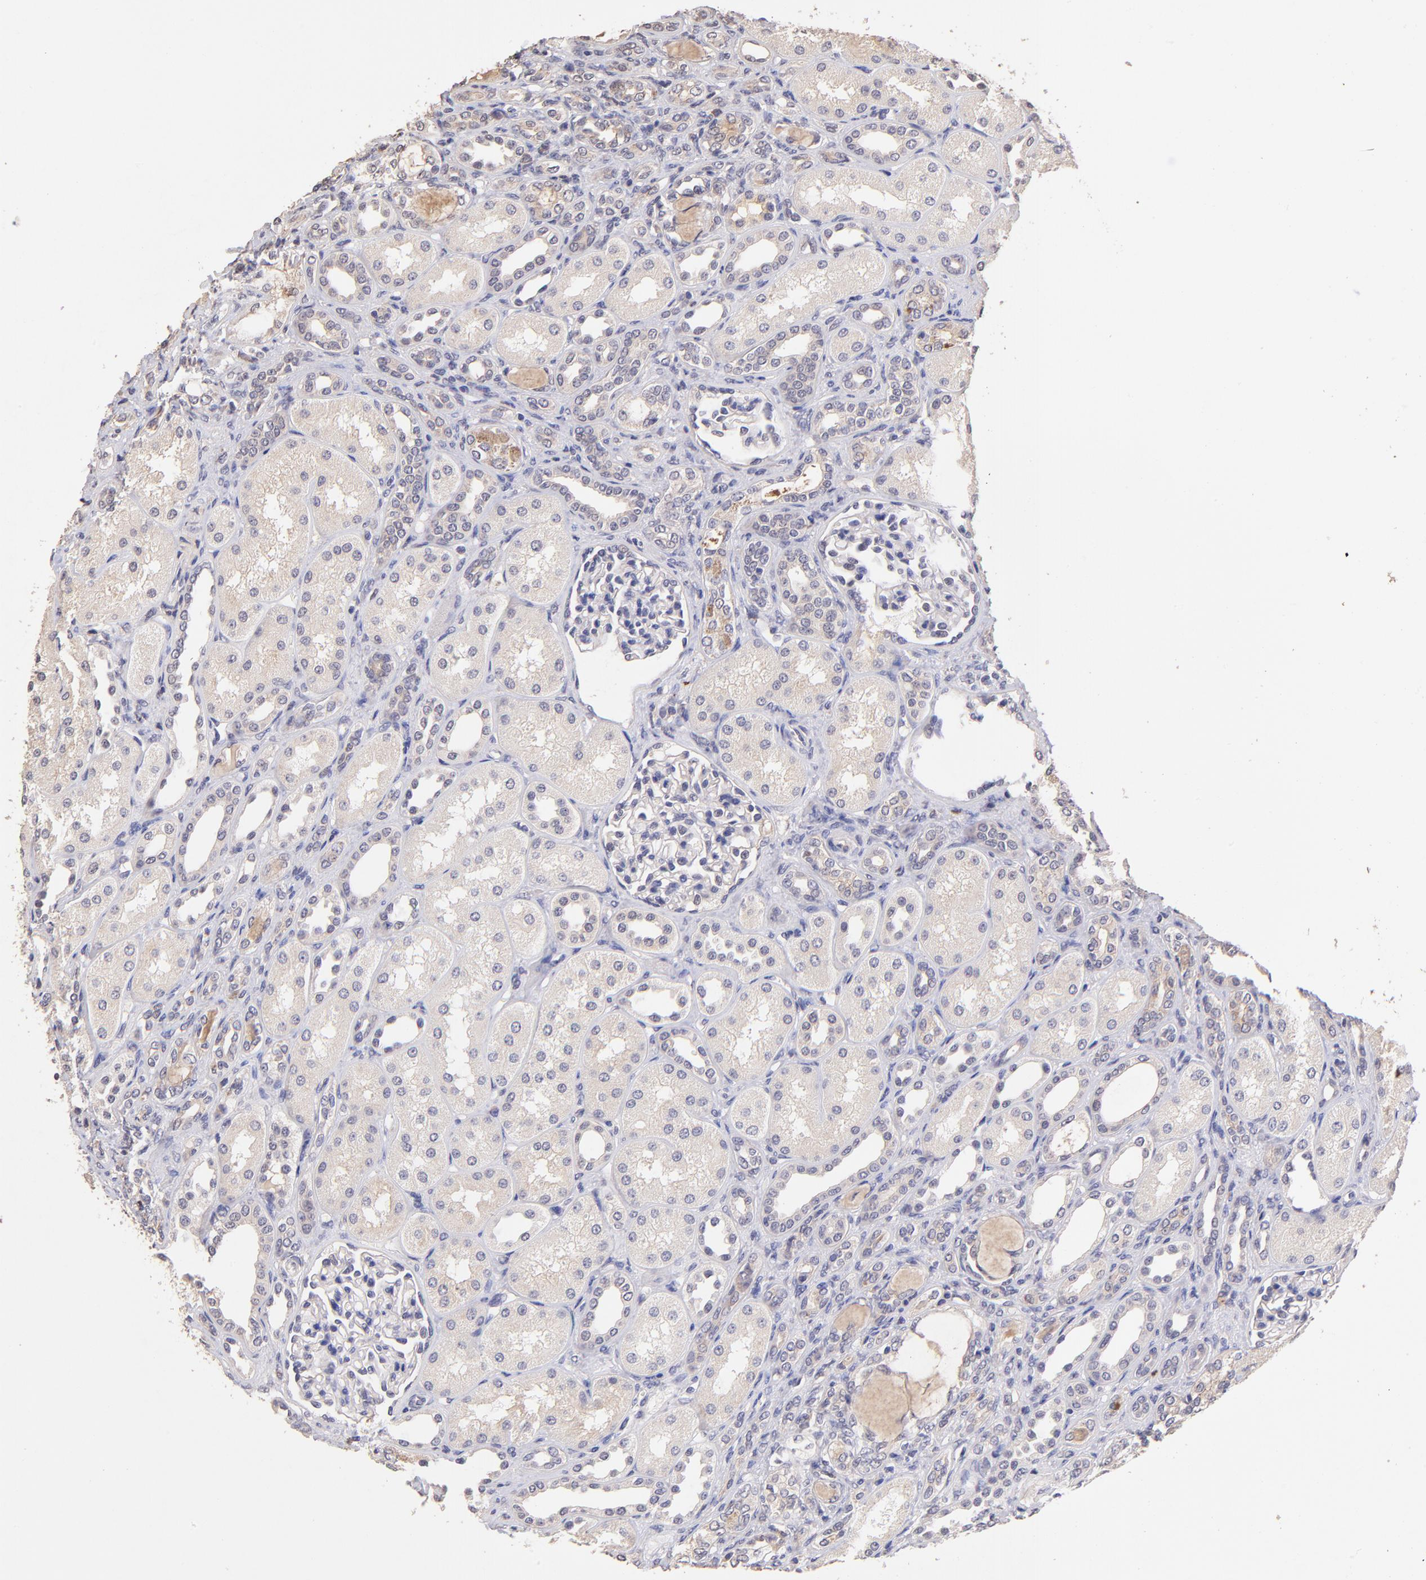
{"staining": {"intensity": "negative", "quantity": "none", "location": "none"}, "tissue": "kidney", "cell_type": "Cells in glomeruli", "image_type": "normal", "snomed": [{"axis": "morphology", "description": "Normal tissue, NOS"}, {"axis": "topography", "description": "Kidney"}], "caption": "Protein analysis of unremarkable kidney reveals no significant staining in cells in glomeruli. (Immunohistochemistry, brightfield microscopy, high magnification).", "gene": "RNASEL", "patient": {"sex": "male", "age": 7}}